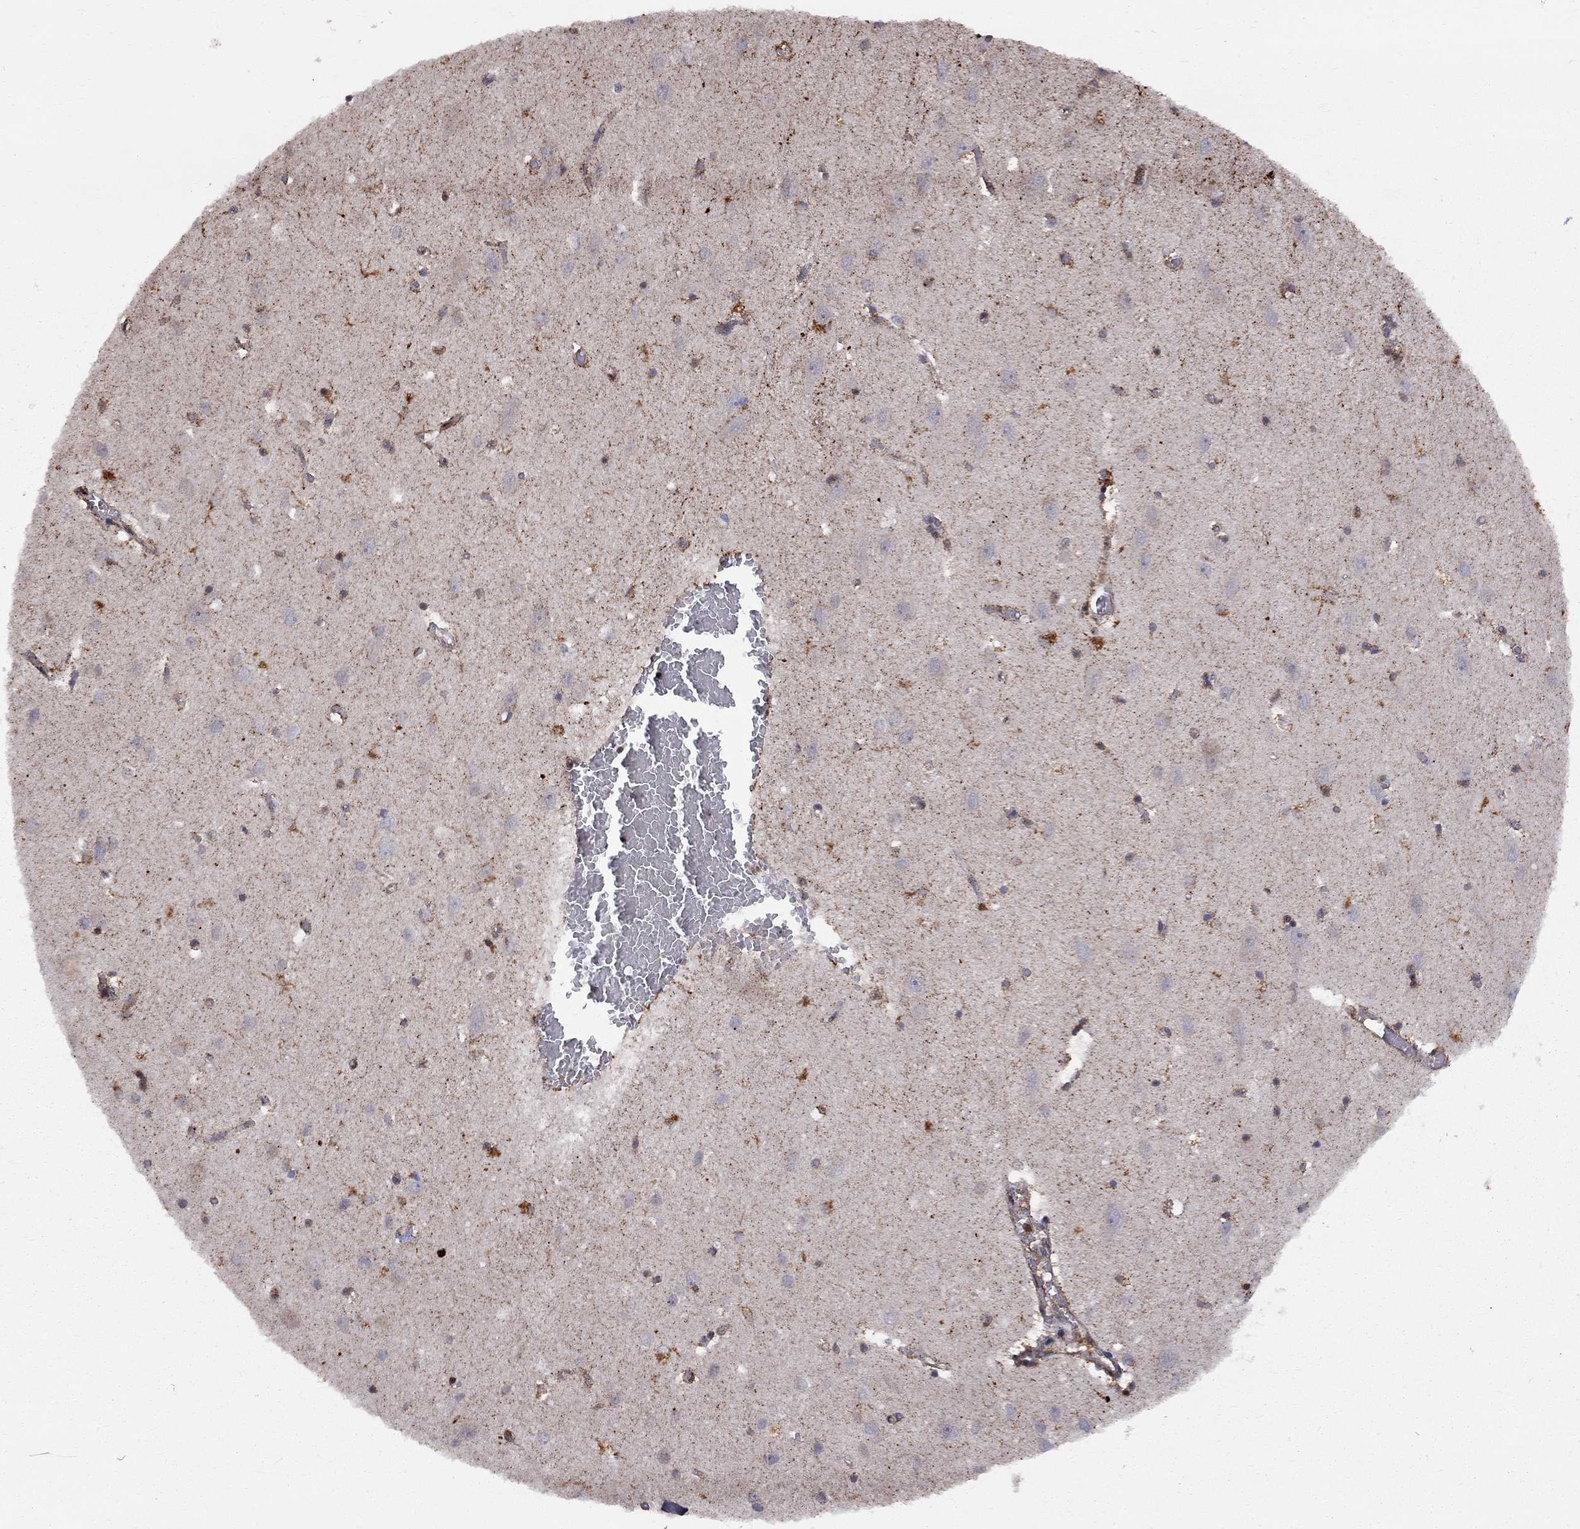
{"staining": {"intensity": "negative", "quantity": "none", "location": "none"}, "tissue": "cerebral cortex", "cell_type": "Endothelial cells", "image_type": "normal", "snomed": [{"axis": "morphology", "description": "Normal tissue, NOS"}, {"axis": "topography", "description": "Cerebral cortex"}], "caption": "High power microscopy micrograph of an immunohistochemistry (IHC) micrograph of benign cerebral cortex, revealing no significant positivity in endothelial cells.", "gene": "ELOB", "patient": {"sex": "male", "age": 70}}